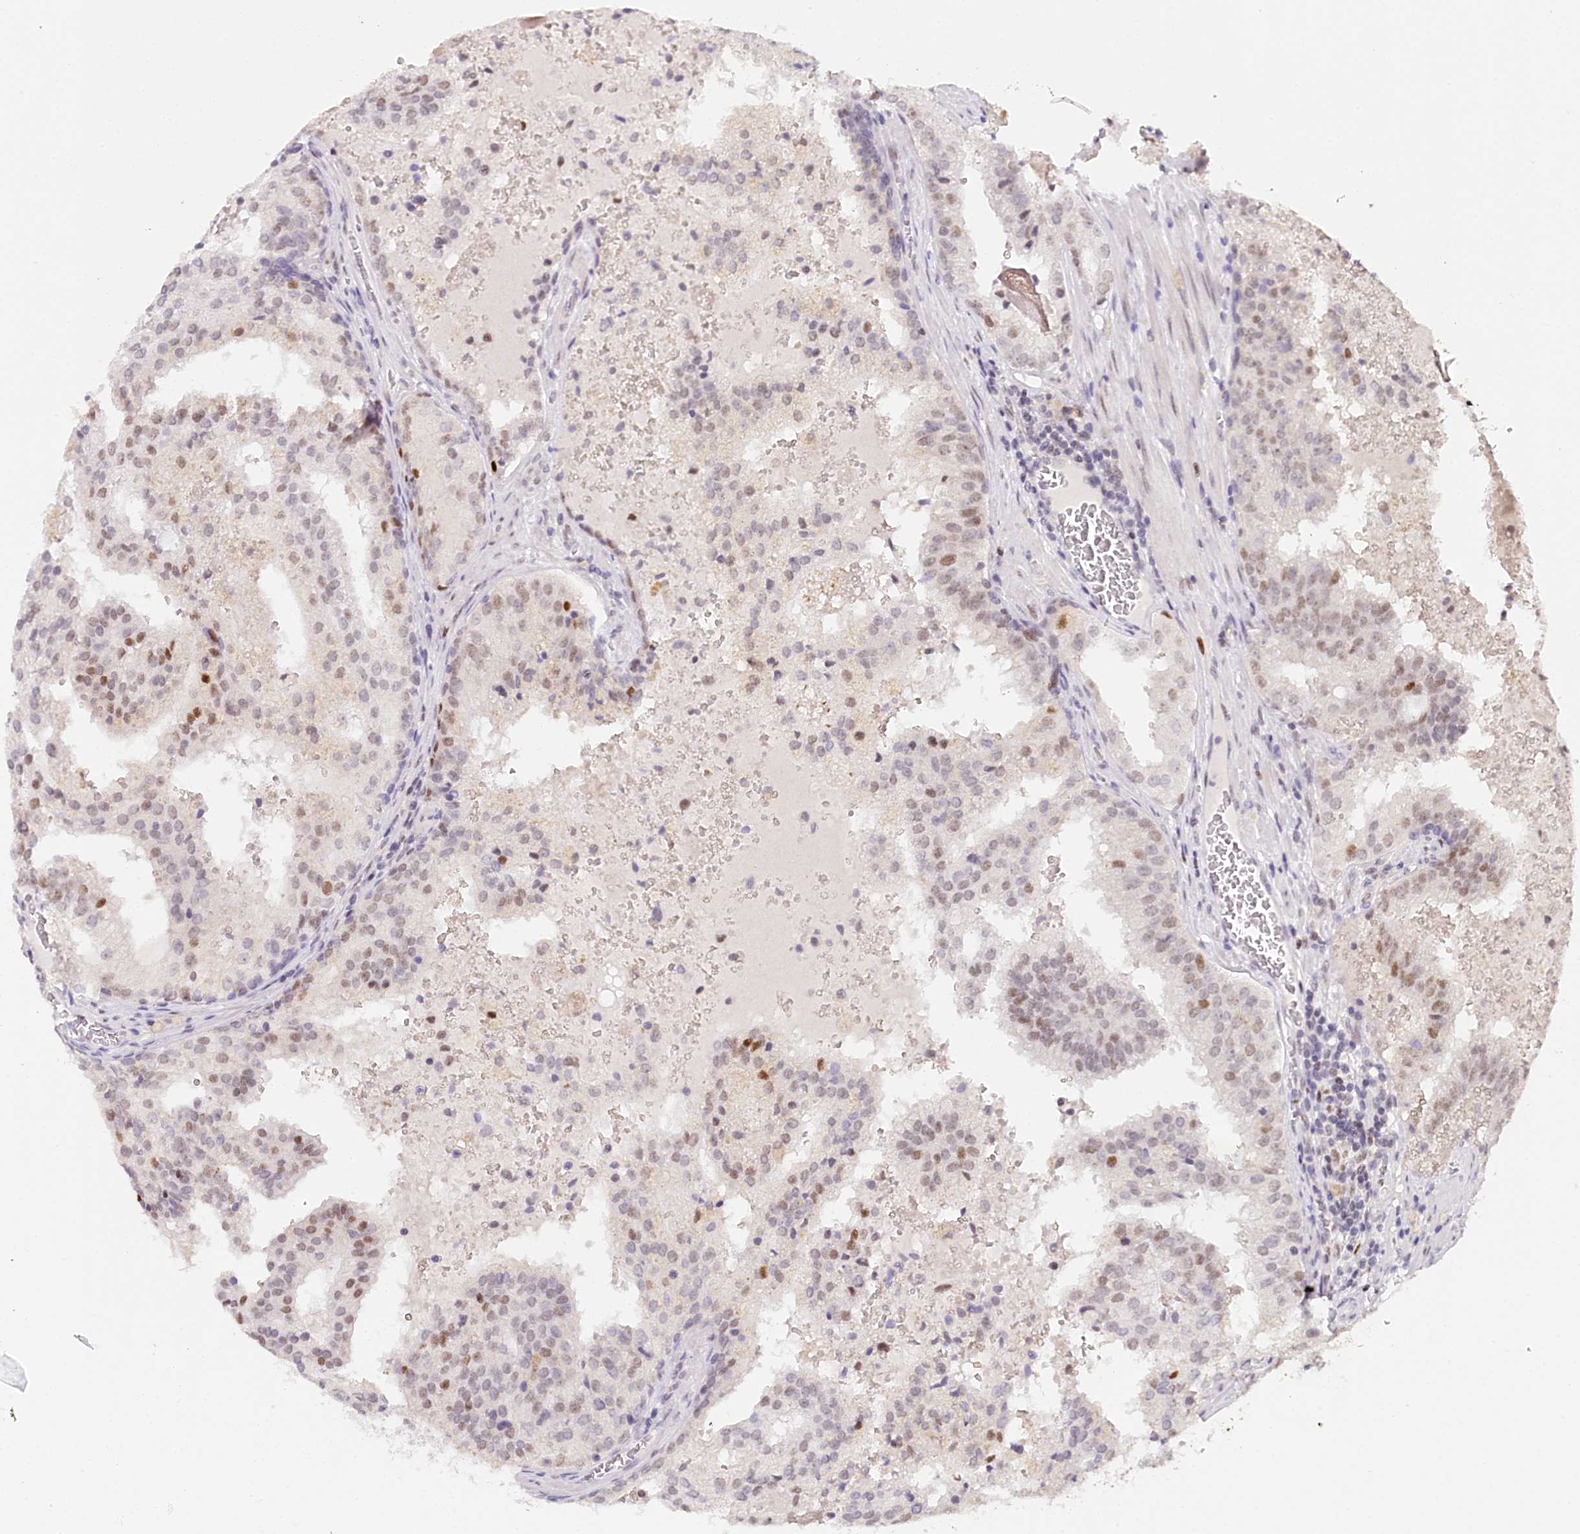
{"staining": {"intensity": "moderate", "quantity": "25%-75%", "location": "nuclear"}, "tissue": "prostate cancer", "cell_type": "Tumor cells", "image_type": "cancer", "snomed": [{"axis": "morphology", "description": "Adenocarcinoma, High grade"}, {"axis": "topography", "description": "Prostate"}], "caption": "DAB (3,3'-diaminobenzidine) immunohistochemical staining of high-grade adenocarcinoma (prostate) demonstrates moderate nuclear protein staining in approximately 25%-75% of tumor cells. Using DAB (brown) and hematoxylin (blue) stains, captured at high magnification using brightfield microscopy.", "gene": "TP53", "patient": {"sex": "male", "age": 68}}